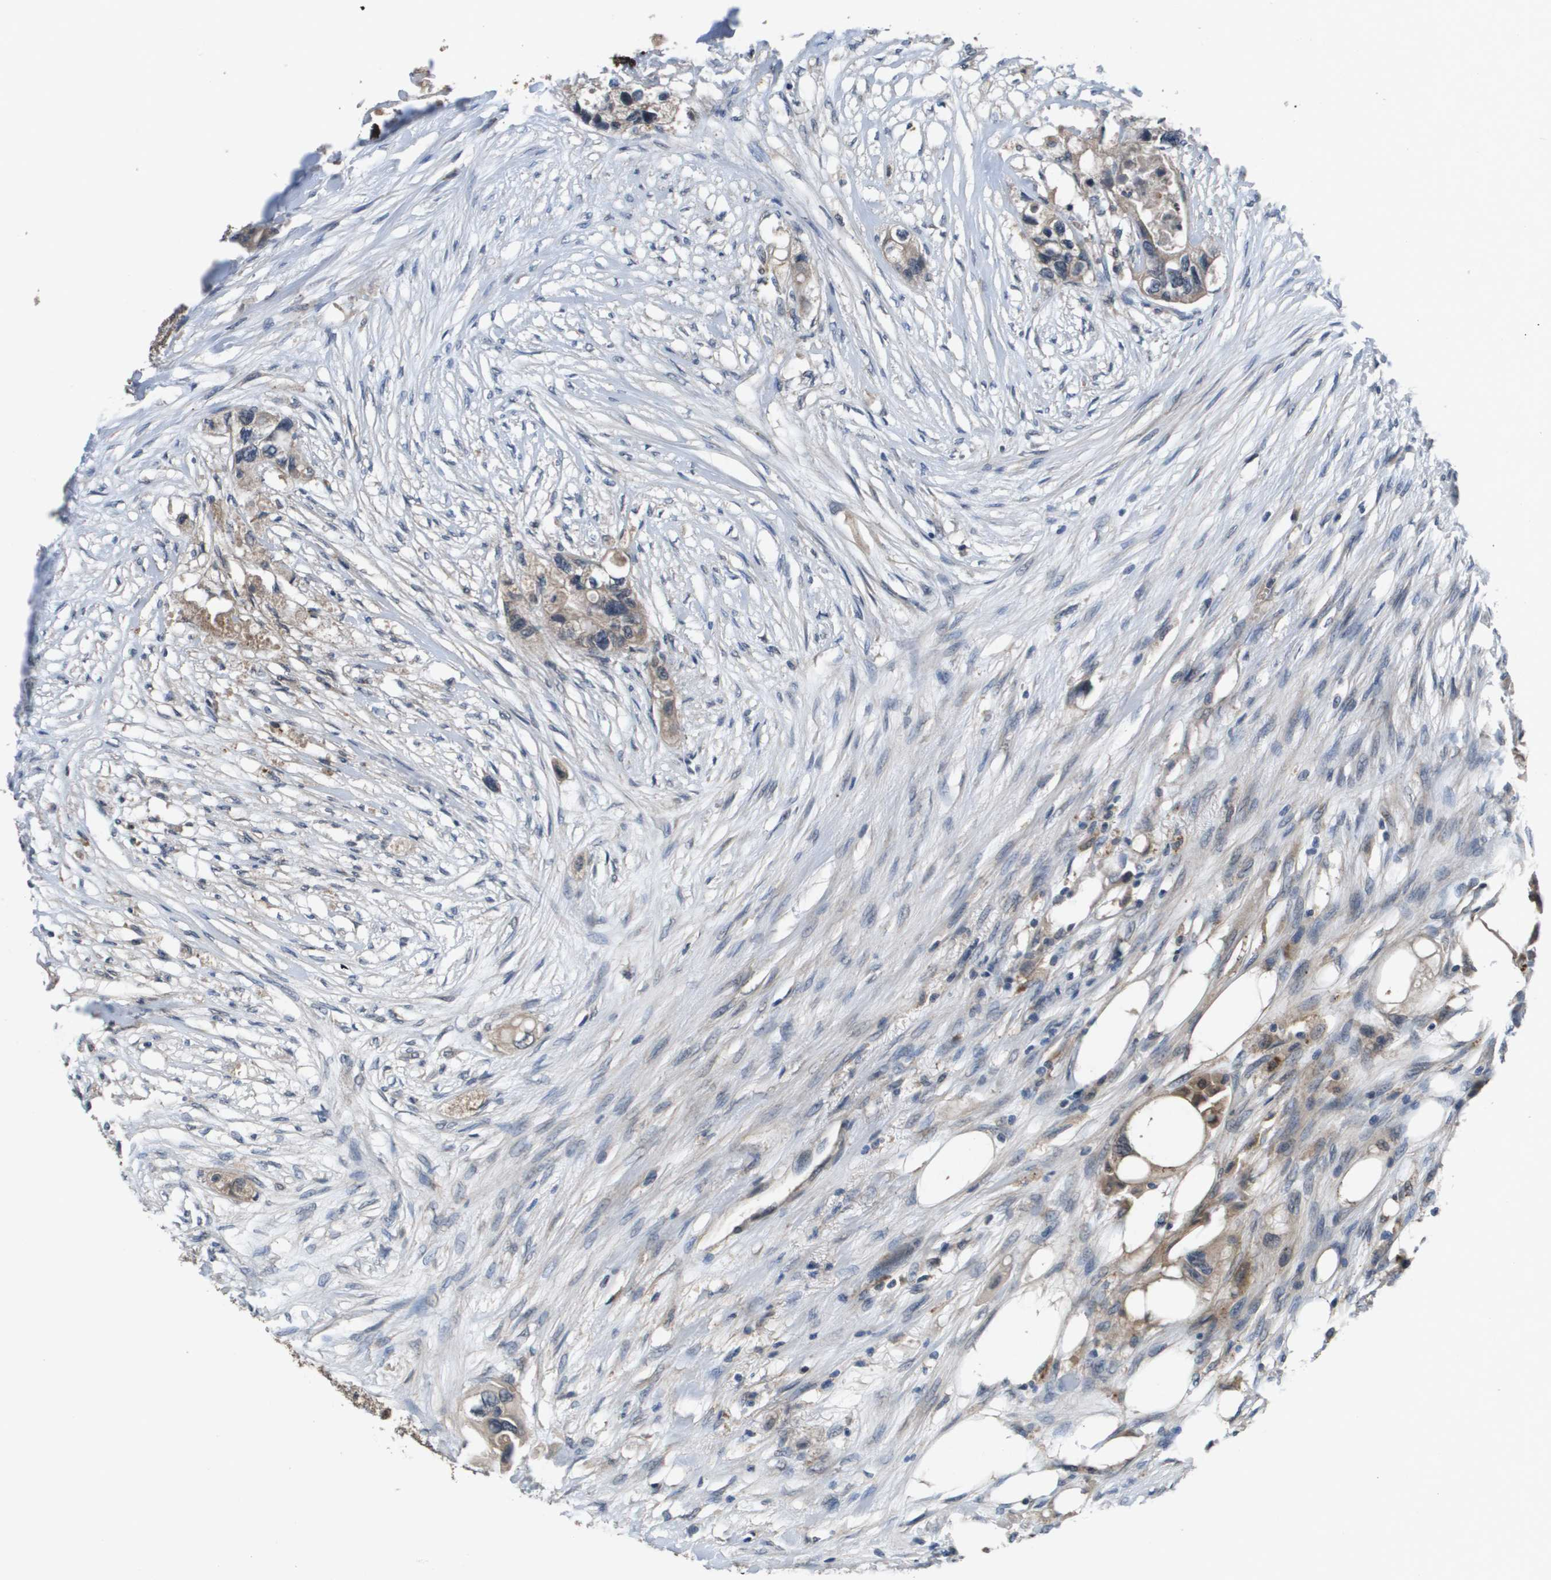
{"staining": {"intensity": "moderate", "quantity": "<25%", "location": "cytoplasmic/membranous"}, "tissue": "colorectal cancer", "cell_type": "Tumor cells", "image_type": "cancer", "snomed": [{"axis": "morphology", "description": "Adenocarcinoma, NOS"}, {"axis": "topography", "description": "Colon"}], "caption": "Tumor cells demonstrate low levels of moderate cytoplasmic/membranous positivity in approximately <25% of cells in colorectal cancer (adenocarcinoma). The protein is shown in brown color, while the nuclei are stained blue.", "gene": "PROC", "patient": {"sex": "female", "age": 57}}